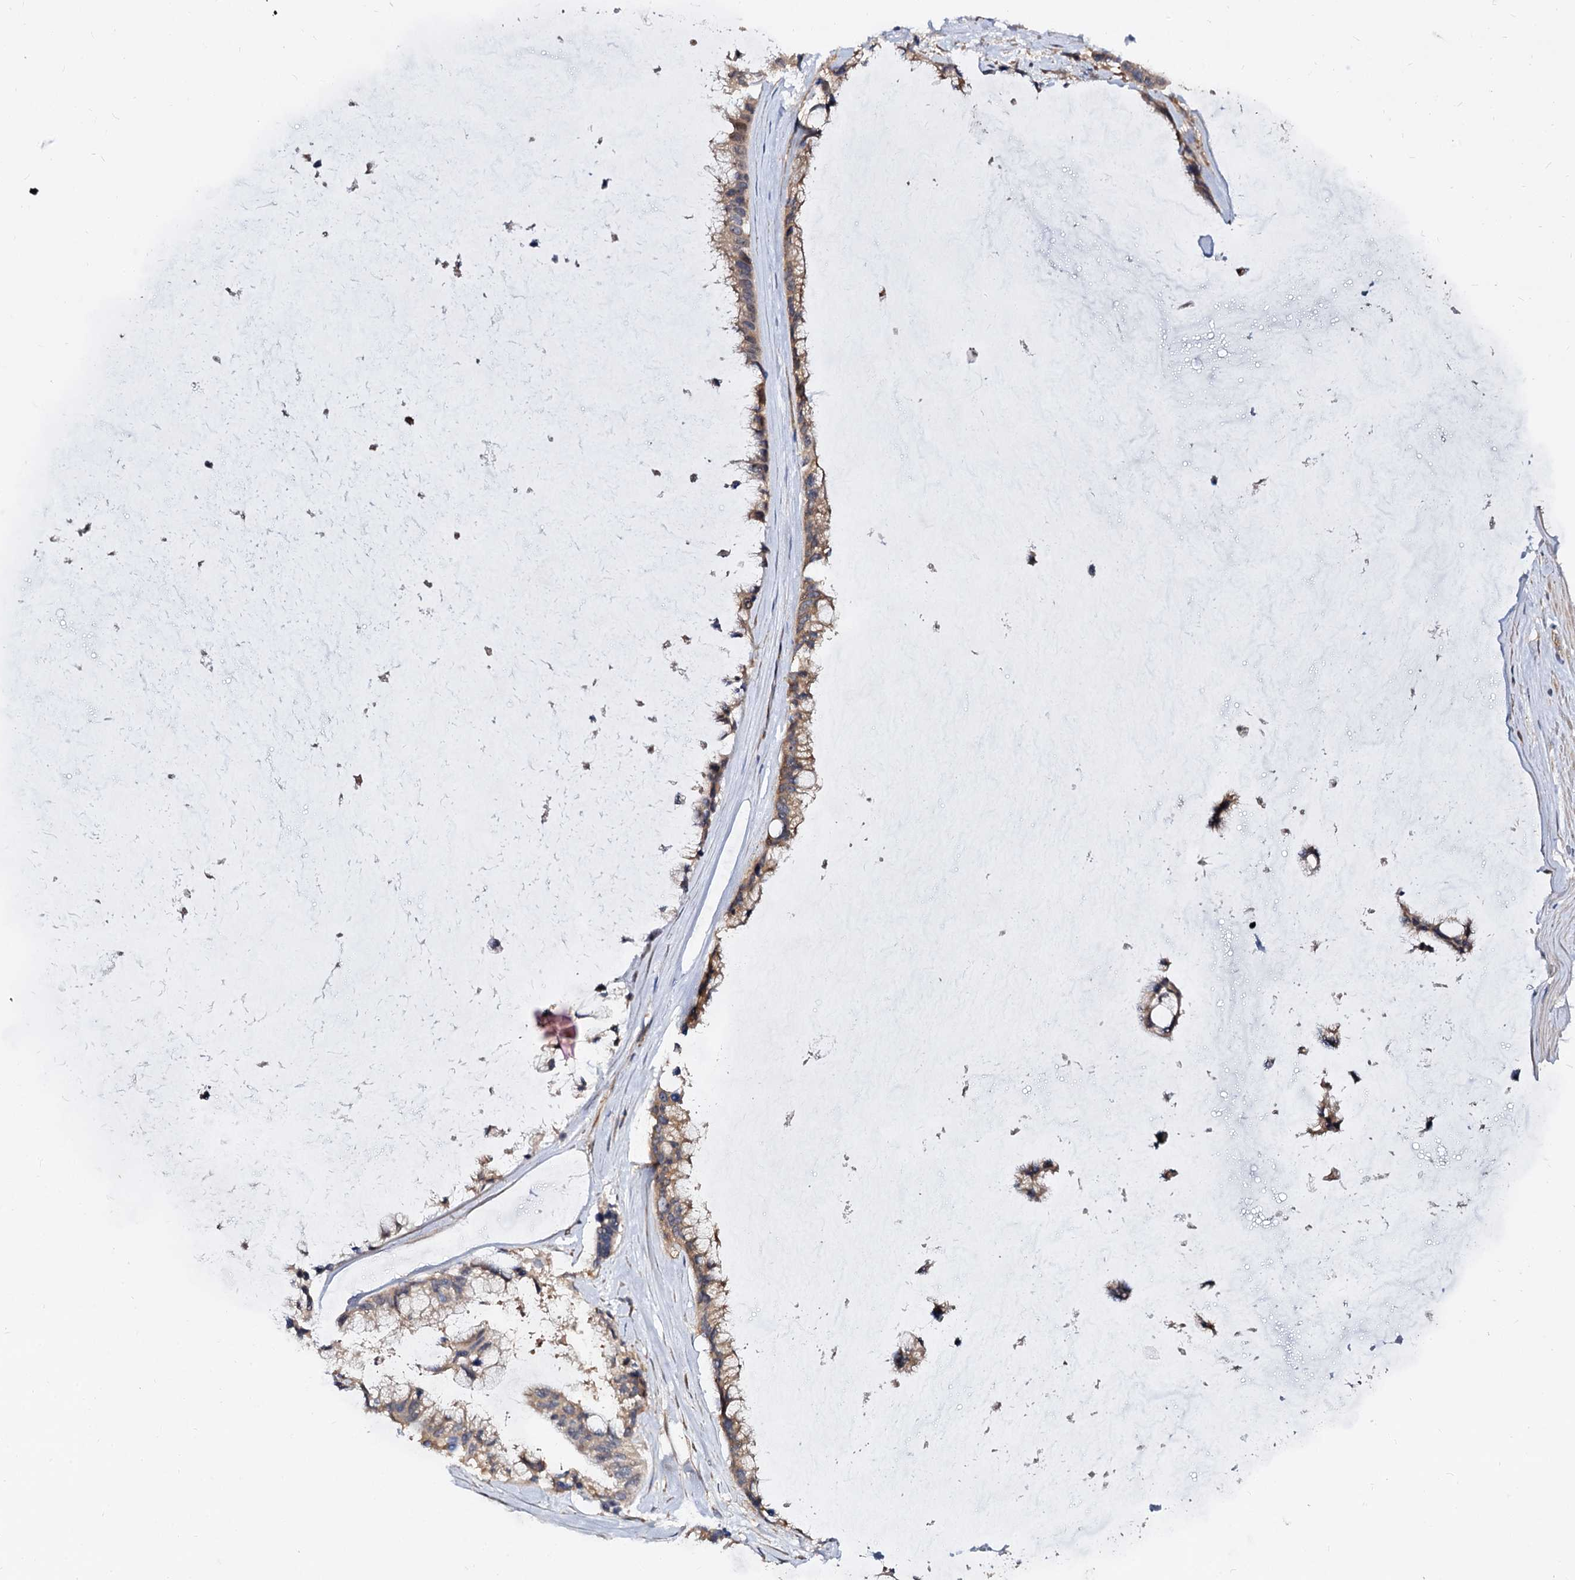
{"staining": {"intensity": "moderate", "quantity": ">75%", "location": "cytoplasmic/membranous"}, "tissue": "ovarian cancer", "cell_type": "Tumor cells", "image_type": "cancer", "snomed": [{"axis": "morphology", "description": "Cystadenocarcinoma, mucinous, NOS"}, {"axis": "topography", "description": "Ovary"}], "caption": "This histopathology image displays IHC staining of ovarian cancer, with medium moderate cytoplasmic/membranous expression in about >75% of tumor cells.", "gene": "WWC3", "patient": {"sex": "female", "age": 39}}